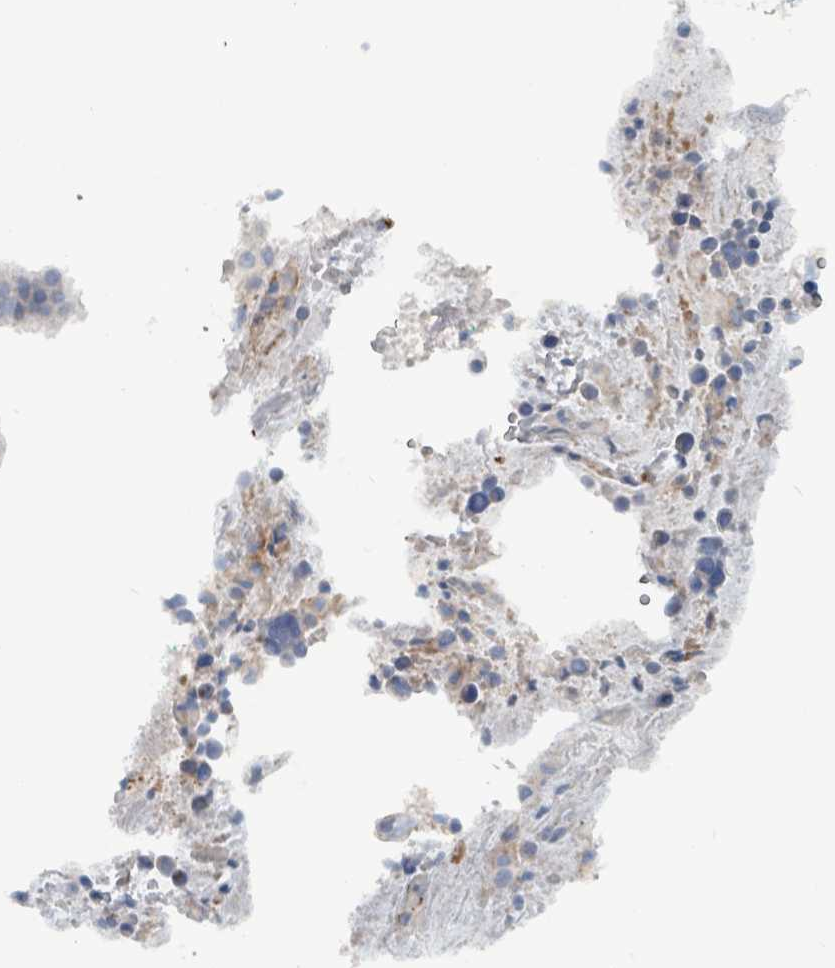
{"staining": {"intensity": "negative", "quantity": "none", "location": "none"}, "tissue": "ovarian cancer", "cell_type": "Tumor cells", "image_type": "cancer", "snomed": [{"axis": "morphology", "description": "Cystadenocarcinoma, serous, NOS"}, {"axis": "topography", "description": "Ovary"}], "caption": "This is a photomicrograph of IHC staining of serous cystadenocarcinoma (ovarian), which shows no positivity in tumor cells.", "gene": "TAAR5", "patient": {"sex": "female", "age": 56}}